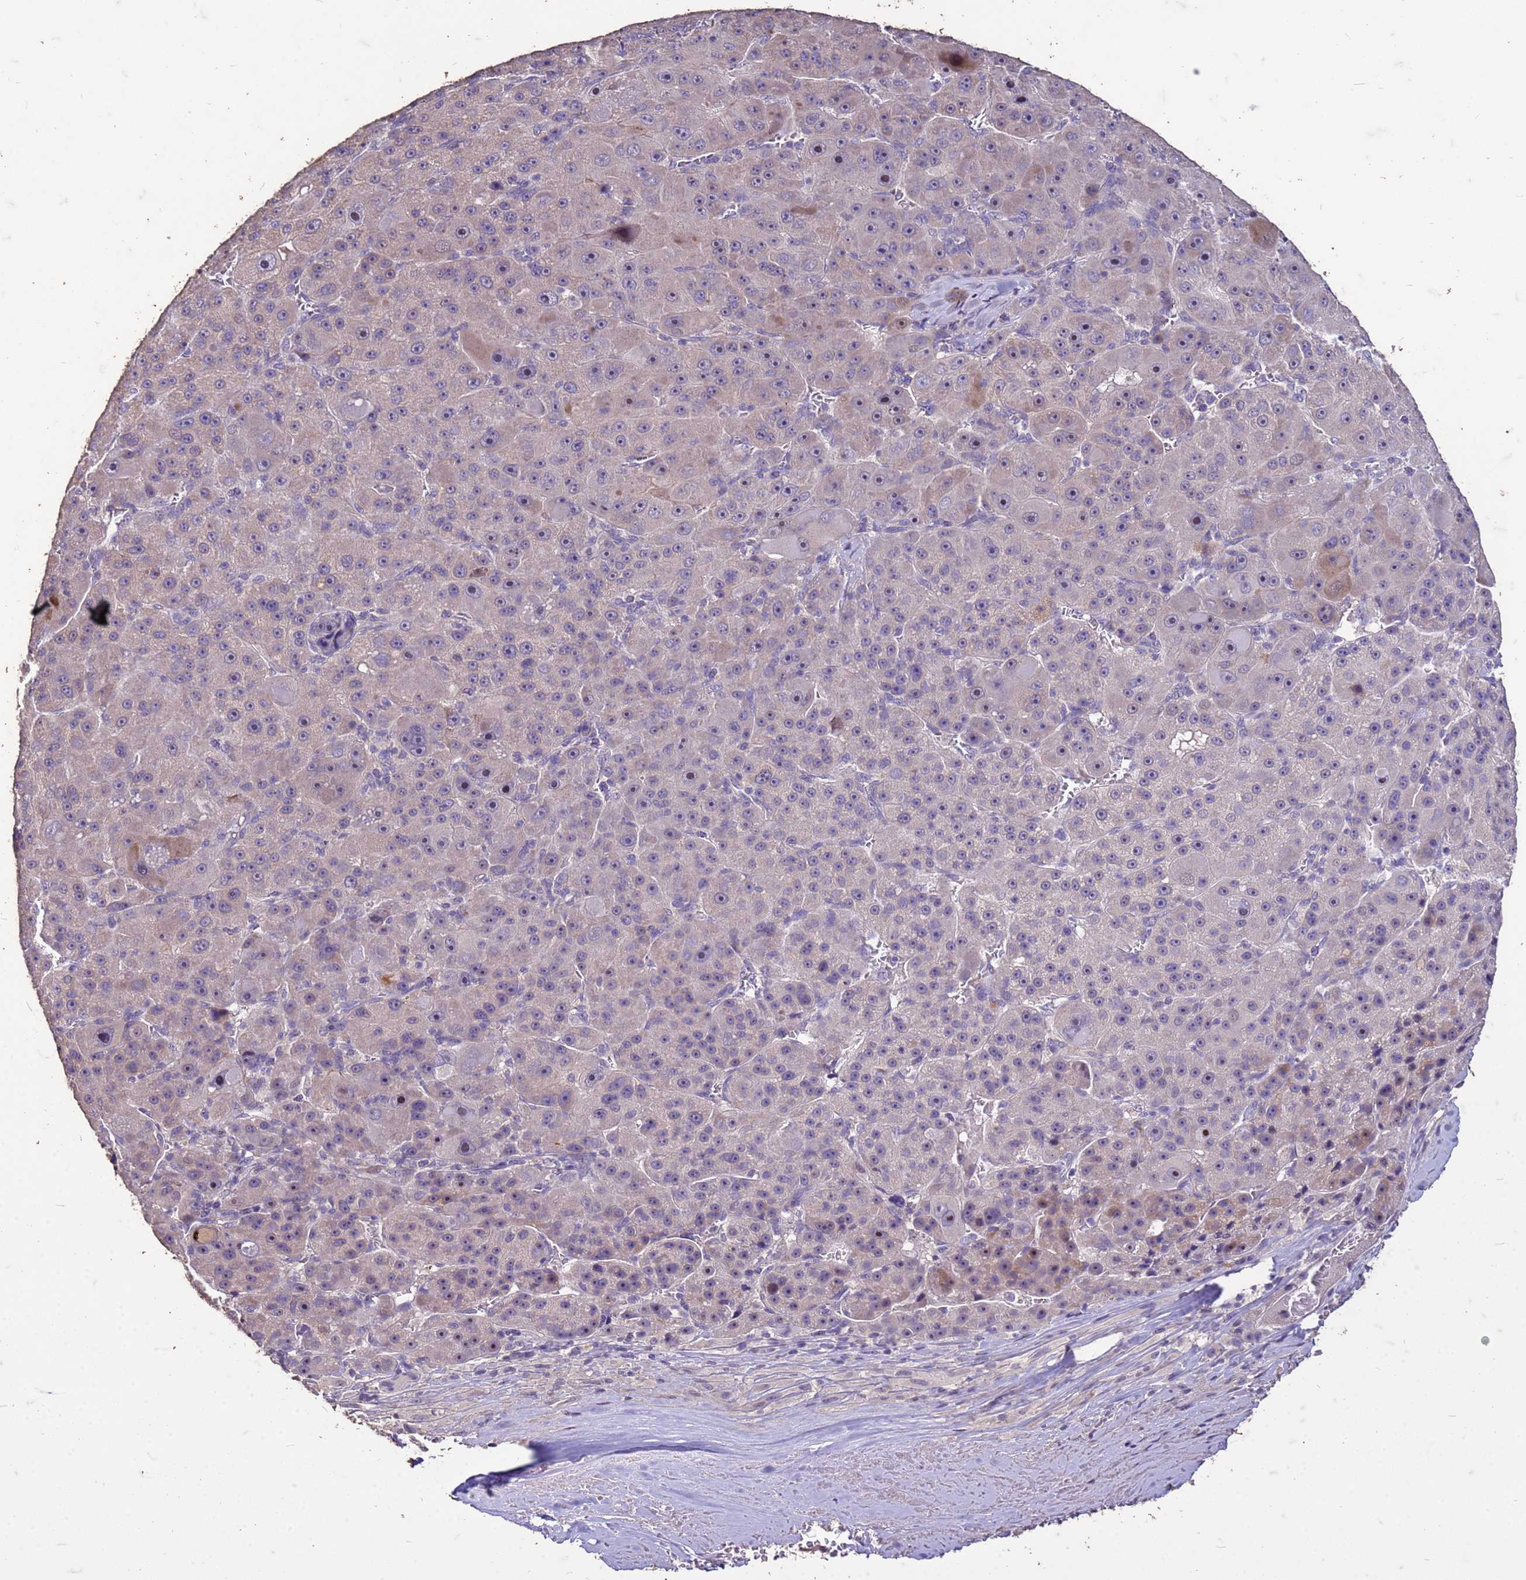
{"staining": {"intensity": "negative", "quantity": "none", "location": "none"}, "tissue": "liver cancer", "cell_type": "Tumor cells", "image_type": "cancer", "snomed": [{"axis": "morphology", "description": "Carcinoma, Hepatocellular, NOS"}, {"axis": "topography", "description": "Liver"}], "caption": "Liver hepatocellular carcinoma stained for a protein using IHC demonstrates no staining tumor cells.", "gene": "FAM184B", "patient": {"sex": "male", "age": 76}}